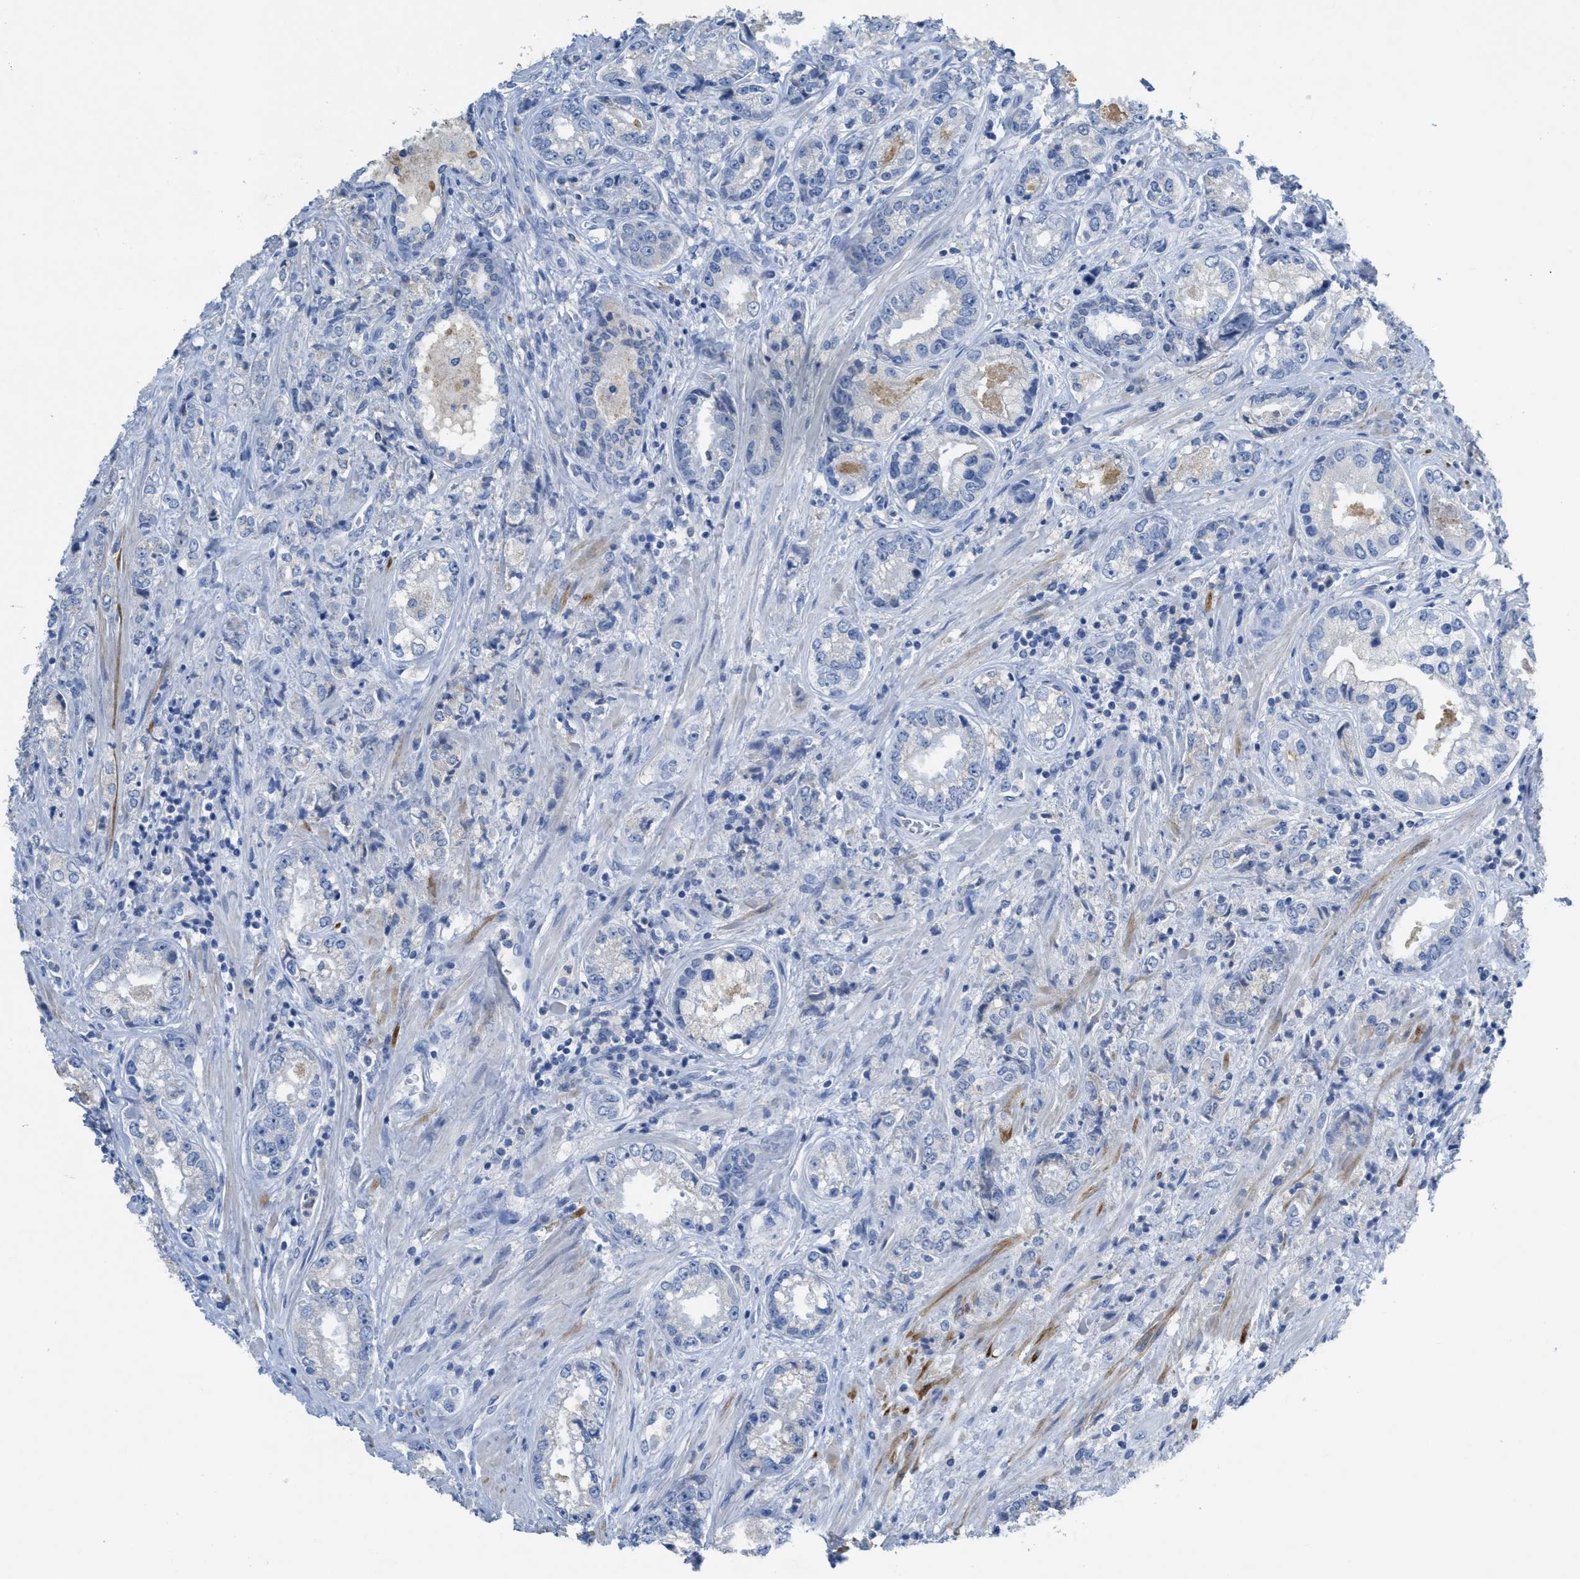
{"staining": {"intensity": "weak", "quantity": "<25%", "location": "cytoplasmic/membranous"}, "tissue": "prostate cancer", "cell_type": "Tumor cells", "image_type": "cancer", "snomed": [{"axis": "morphology", "description": "Adenocarcinoma, High grade"}, {"axis": "topography", "description": "Prostate"}], "caption": "Prostate adenocarcinoma (high-grade) stained for a protein using IHC reveals no expression tumor cells.", "gene": "CNNM4", "patient": {"sex": "male", "age": 61}}